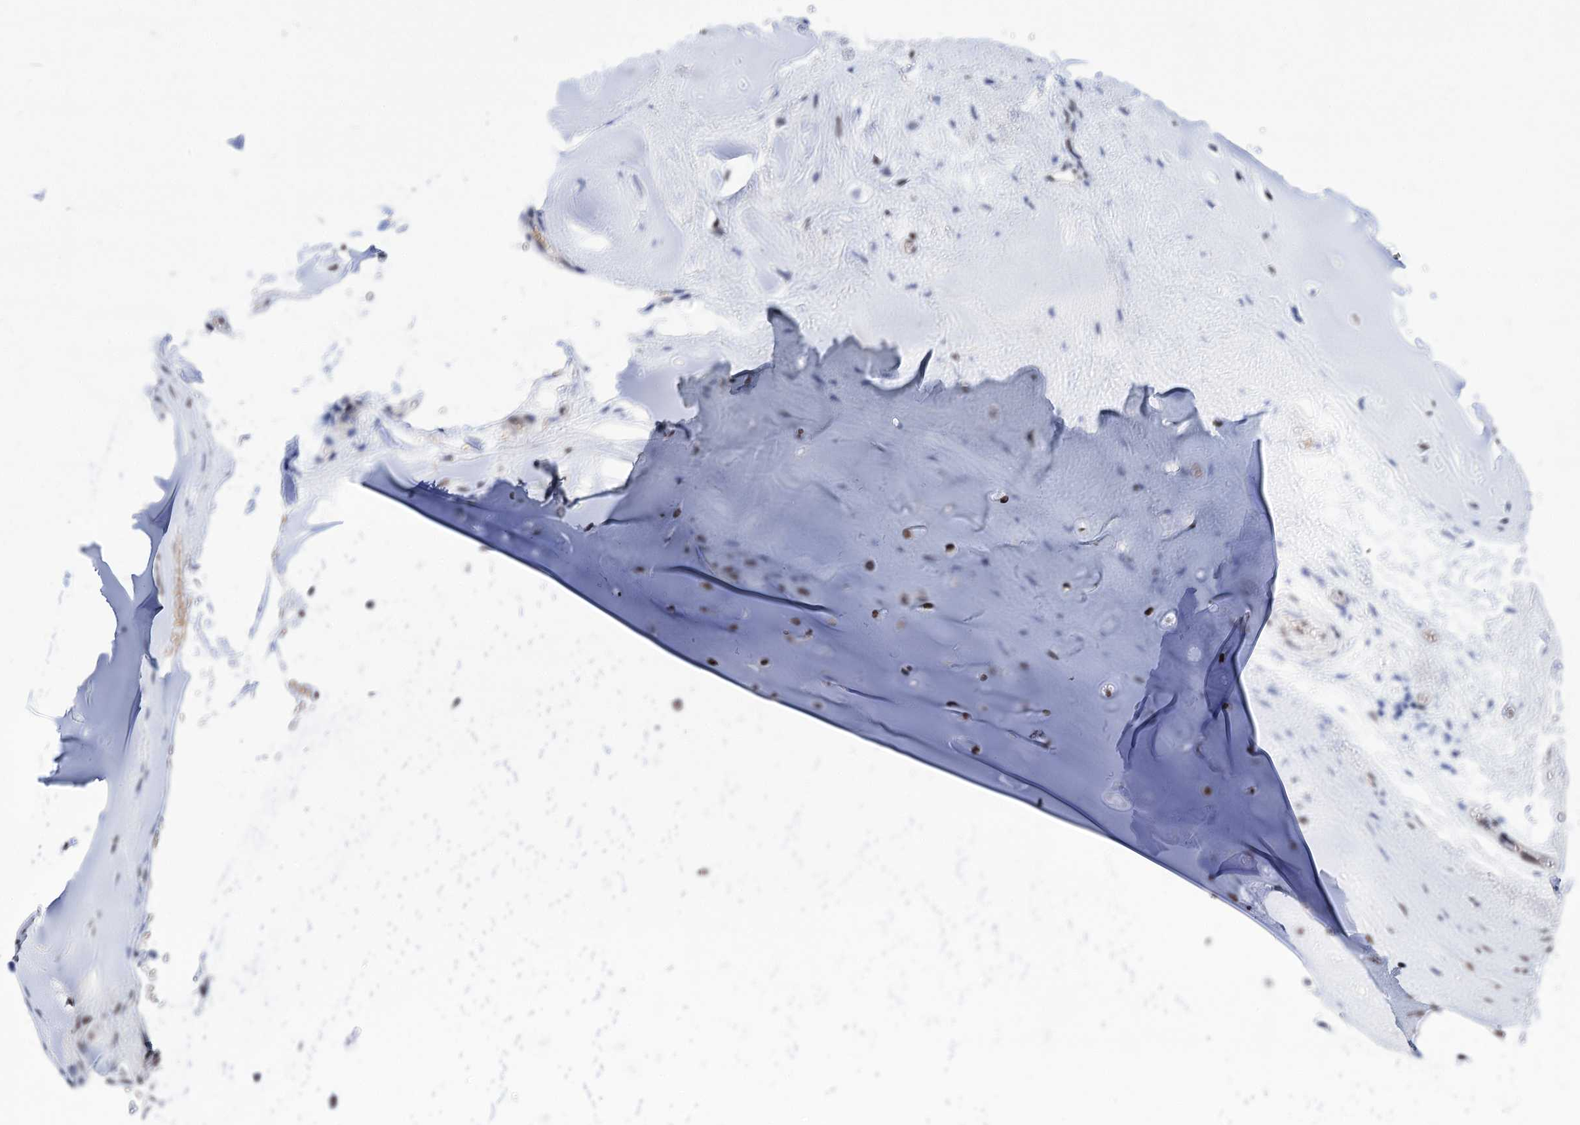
{"staining": {"intensity": "weak", "quantity": ">75%", "location": "nuclear"}, "tissue": "adipose tissue", "cell_type": "Adipocytes", "image_type": "normal", "snomed": [{"axis": "morphology", "description": "Normal tissue, NOS"}, {"axis": "morphology", "description": "Basal cell carcinoma"}, {"axis": "topography", "description": "Cartilage tissue"}, {"axis": "topography", "description": "Nasopharynx"}, {"axis": "topography", "description": "Oral tissue"}], "caption": "A low amount of weak nuclear positivity is present in about >75% of adipocytes in normal adipose tissue. (brown staining indicates protein expression, while blue staining denotes nuclei).", "gene": "POU4F3", "patient": {"sex": "female", "age": 77}}